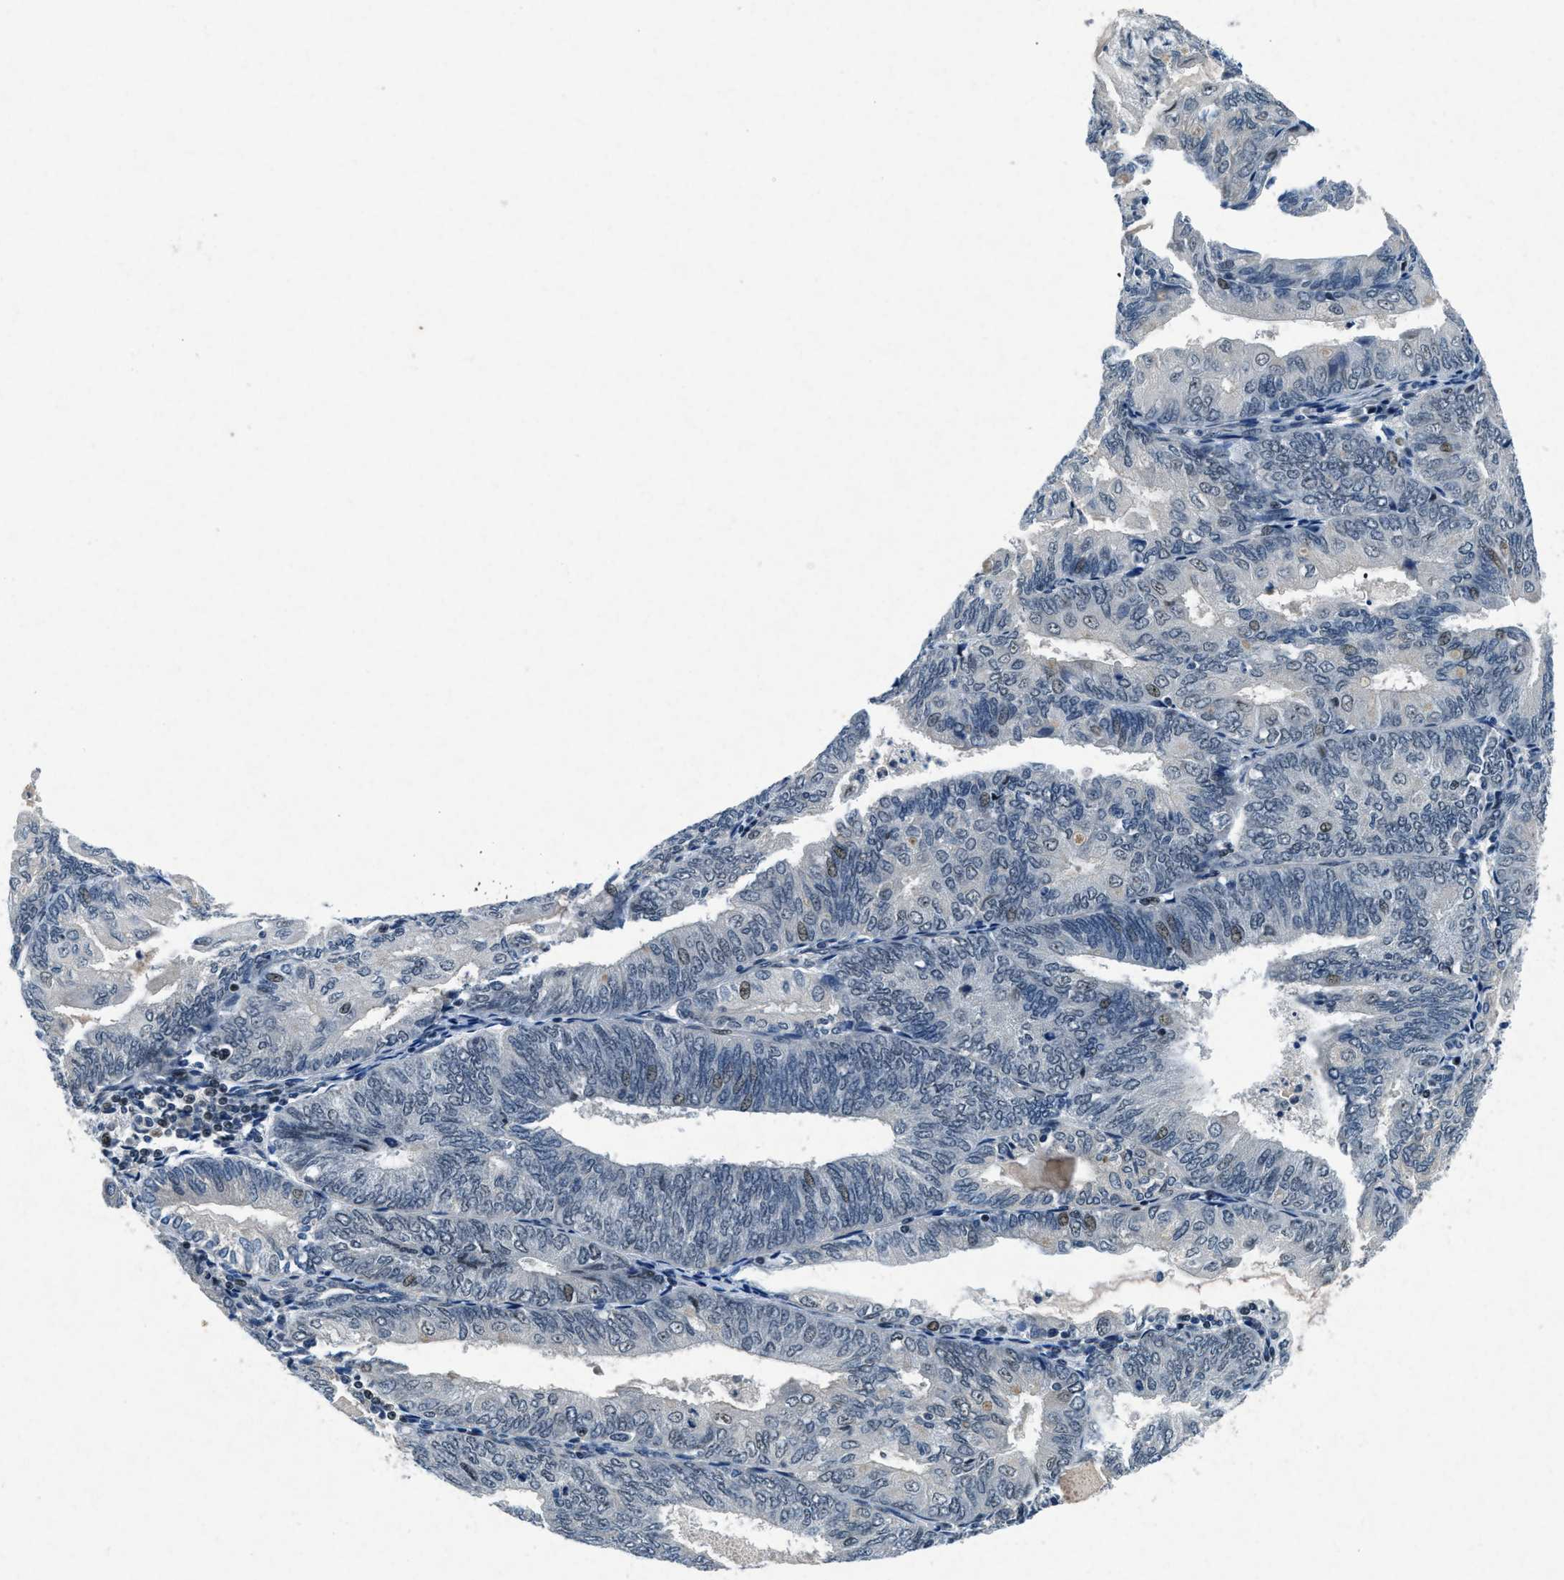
{"staining": {"intensity": "moderate", "quantity": "<25%", "location": "nuclear"}, "tissue": "endometrial cancer", "cell_type": "Tumor cells", "image_type": "cancer", "snomed": [{"axis": "morphology", "description": "Adenocarcinoma, NOS"}, {"axis": "topography", "description": "Endometrium"}], "caption": "The micrograph shows a brown stain indicating the presence of a protein in the nuclear of tumor cells in endometrial cancer. The protein of interest is stained brown, and the nuclei are stained in blue (DAB (3,3'-diaminobenzidine) IHC with brightfield microscopy, high magnification).", "gene": "PHLDA1", "patient": {"sex": "female", "age": 81}}